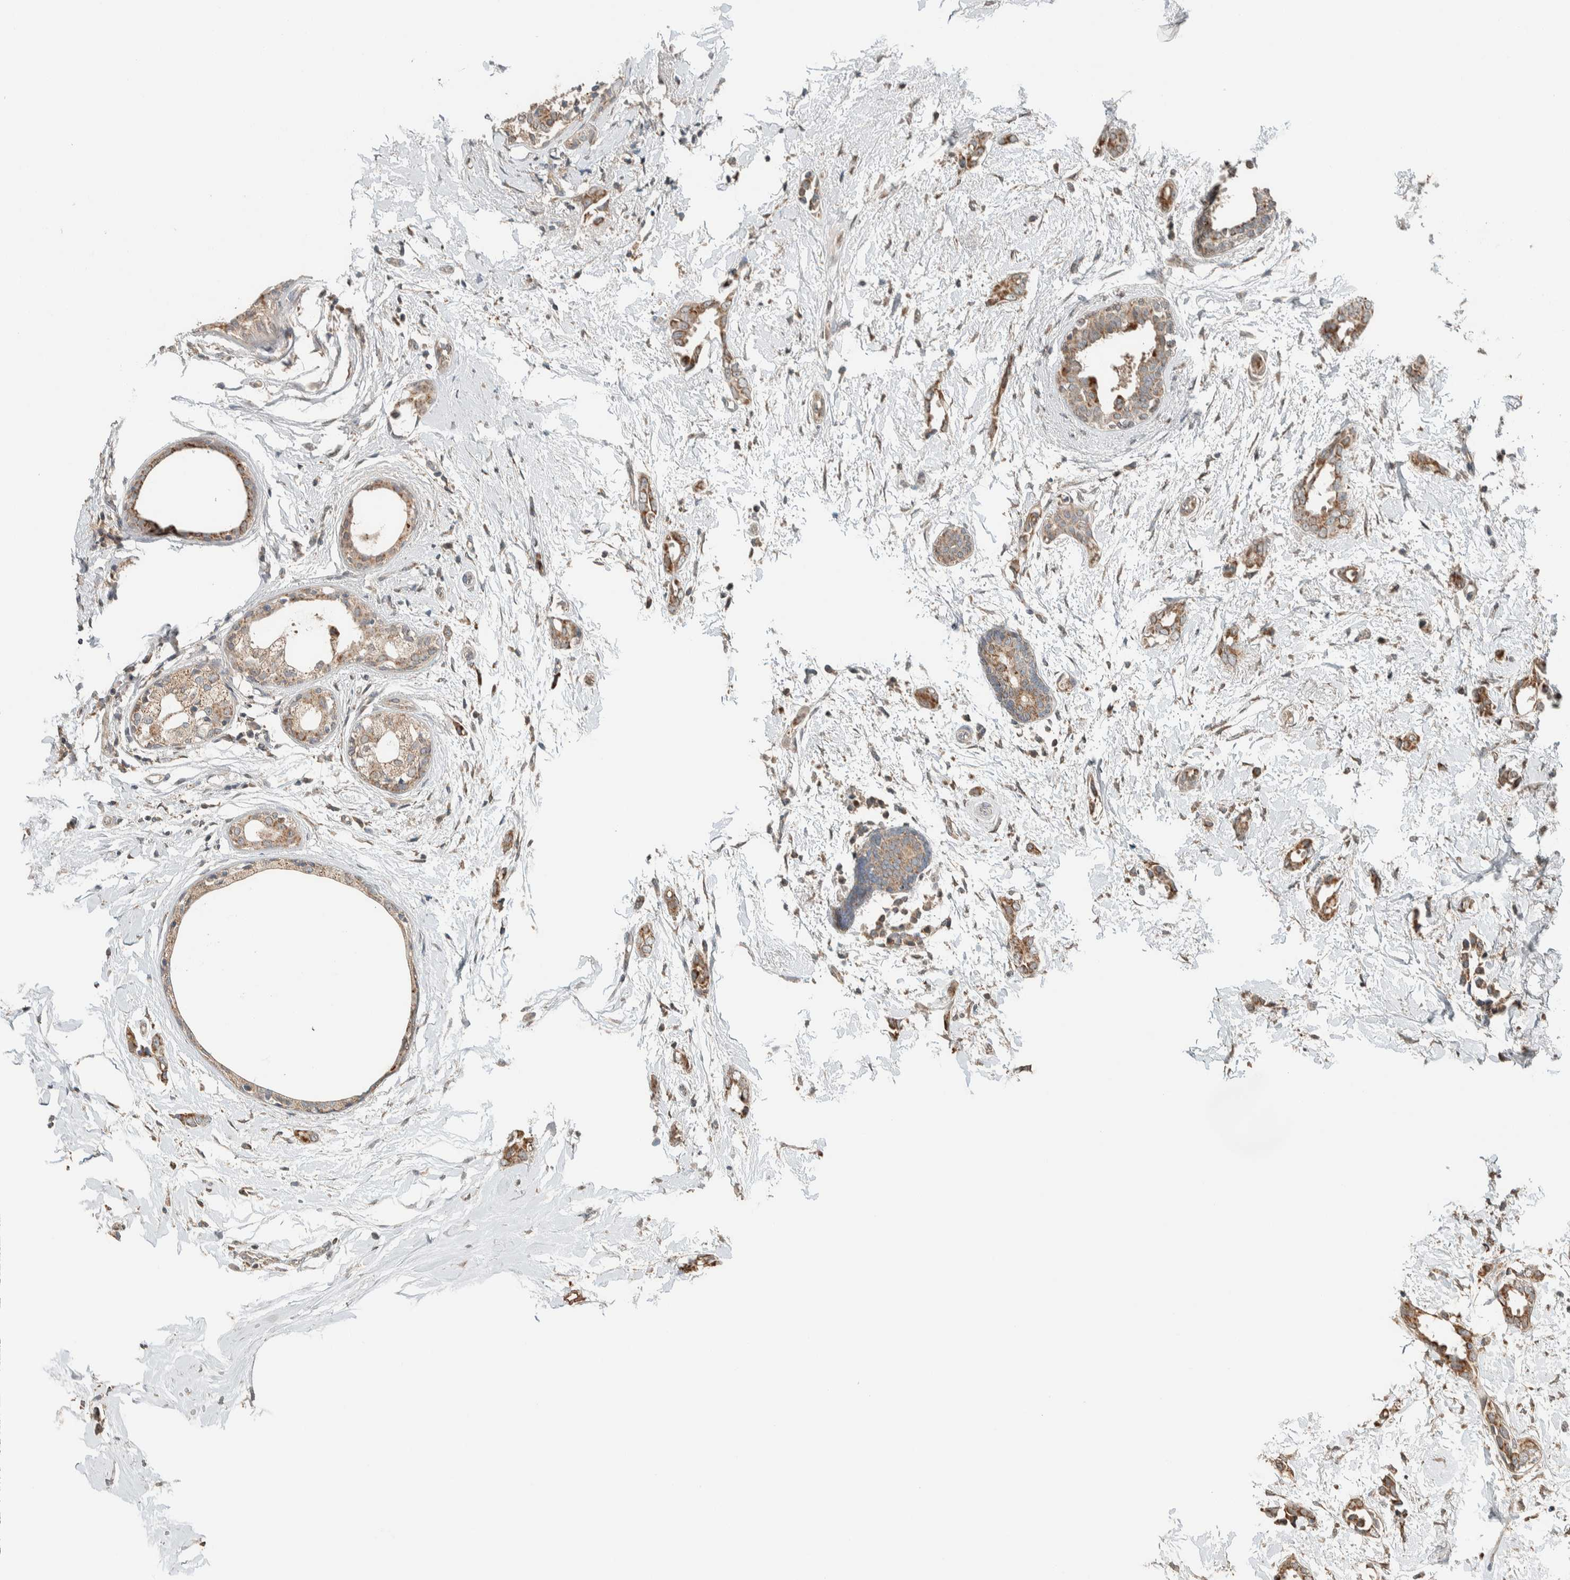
{"staining": {"intensity": "moderate", "quantity": ">75%", "location": "cytoplasmic/membranous"}, "tissue": "breast cancer", "cell_type": "Tumor cells", "image_type": "cancer", "snomed": [{"axis": "morphology", "description": "Duct carcinoma"}, {"axis": "topography", "description": "Breast"}], "caption": "Protein expression analysis of human breast infiltrating ductal carcinoma reveals moderate cytoplasmic/membranous expression in about >75% of tumor cells.", "gene": "NBR1", "patient": {"sex": "female", "age": 55}}